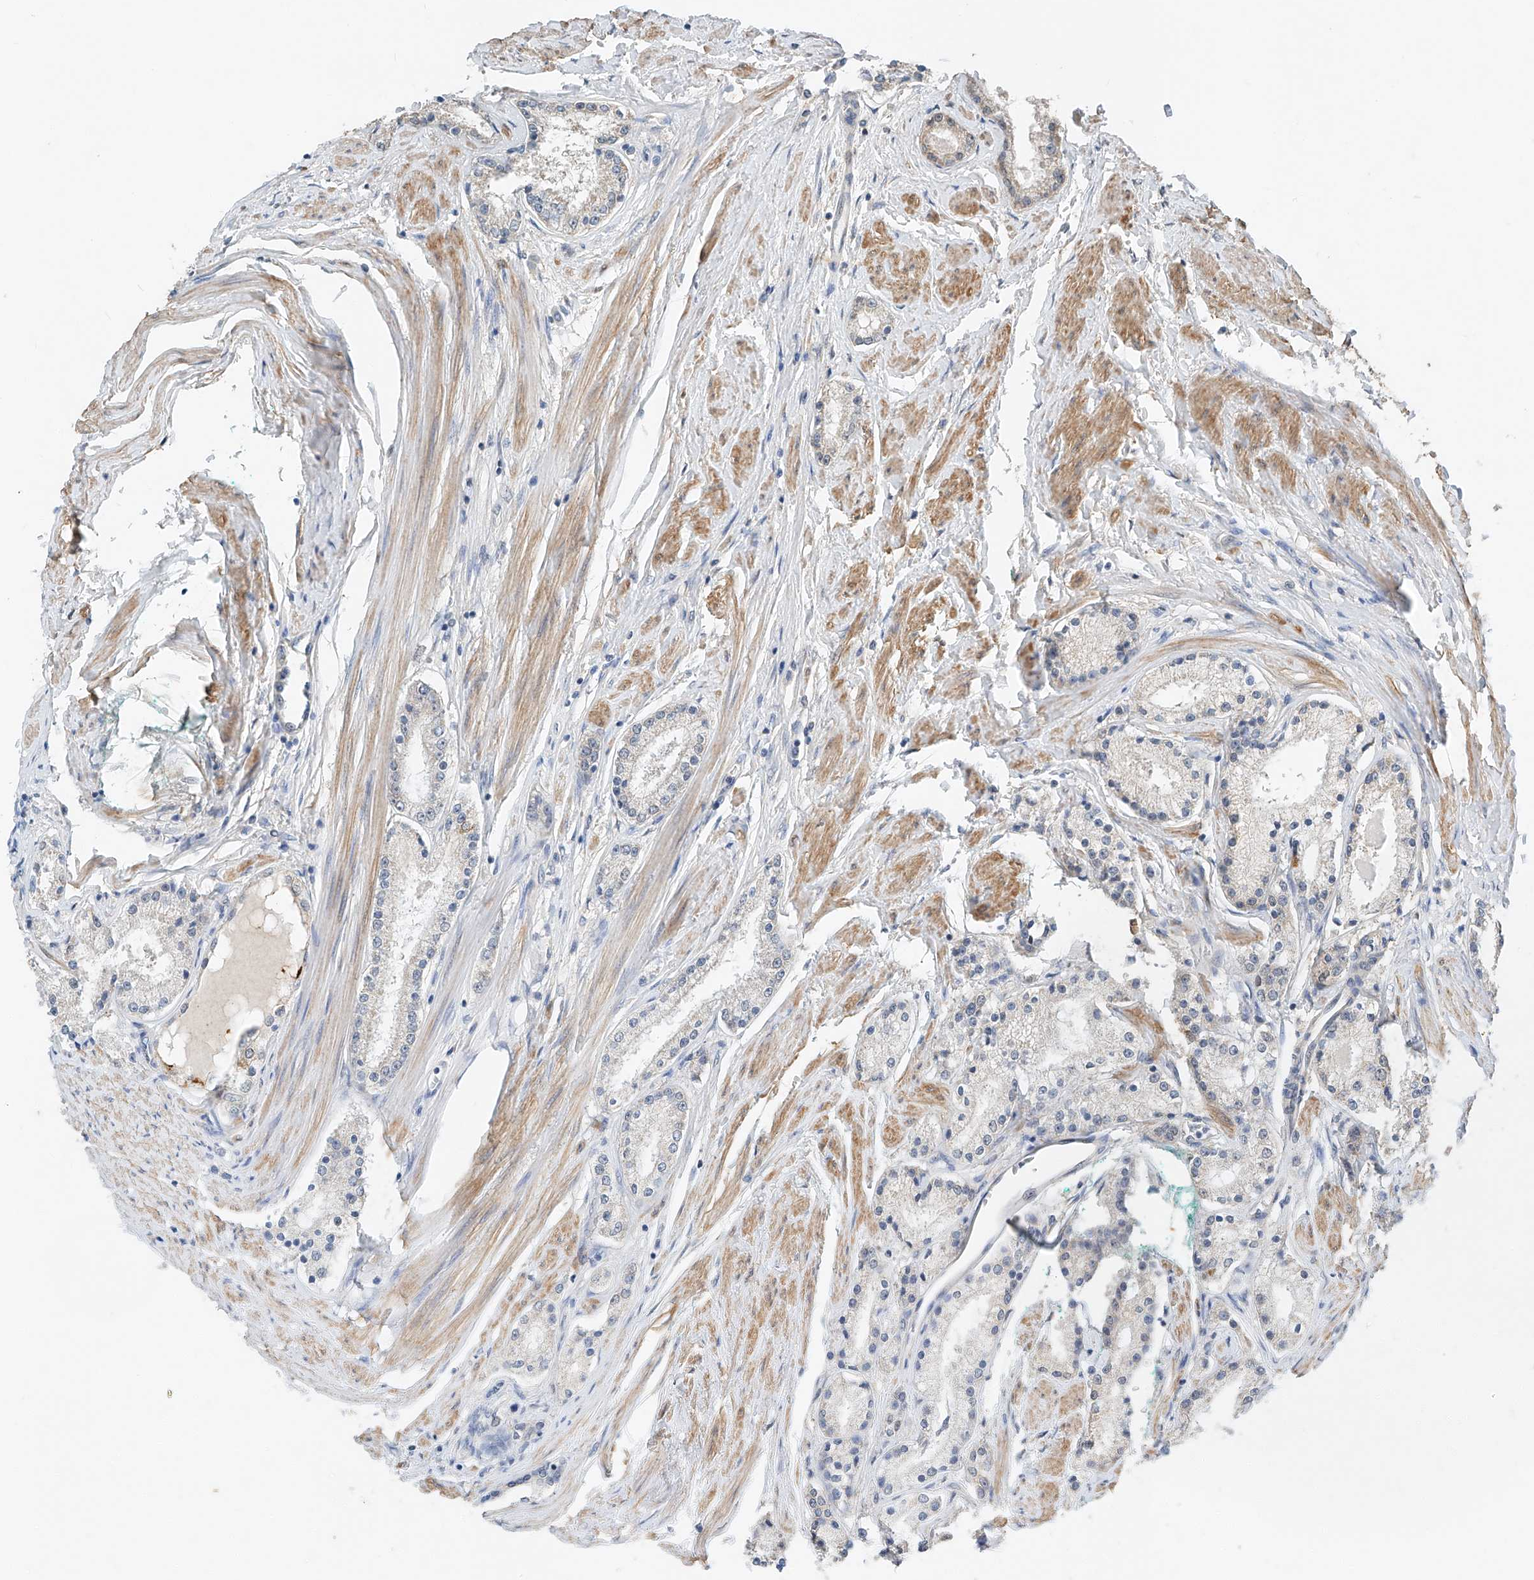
{"staining": {"intensity": "negative", "quantity": "none", "location": "none"}, "tissue": "prostate cancer", "cell_type": "Tumor cells", "image_type": "cancer", "snomed": [{"axis": "morphology", "description": "Adenocarcinoma, Low grade"}, {"axis": "topography", "description": "Prostate"}], "caption": "There is no significant expression in tumor cells of prostate adenocarcinoma (low-grade).", "gene": "CTDP1", "patient": {"sex": "male", "age": 63}}